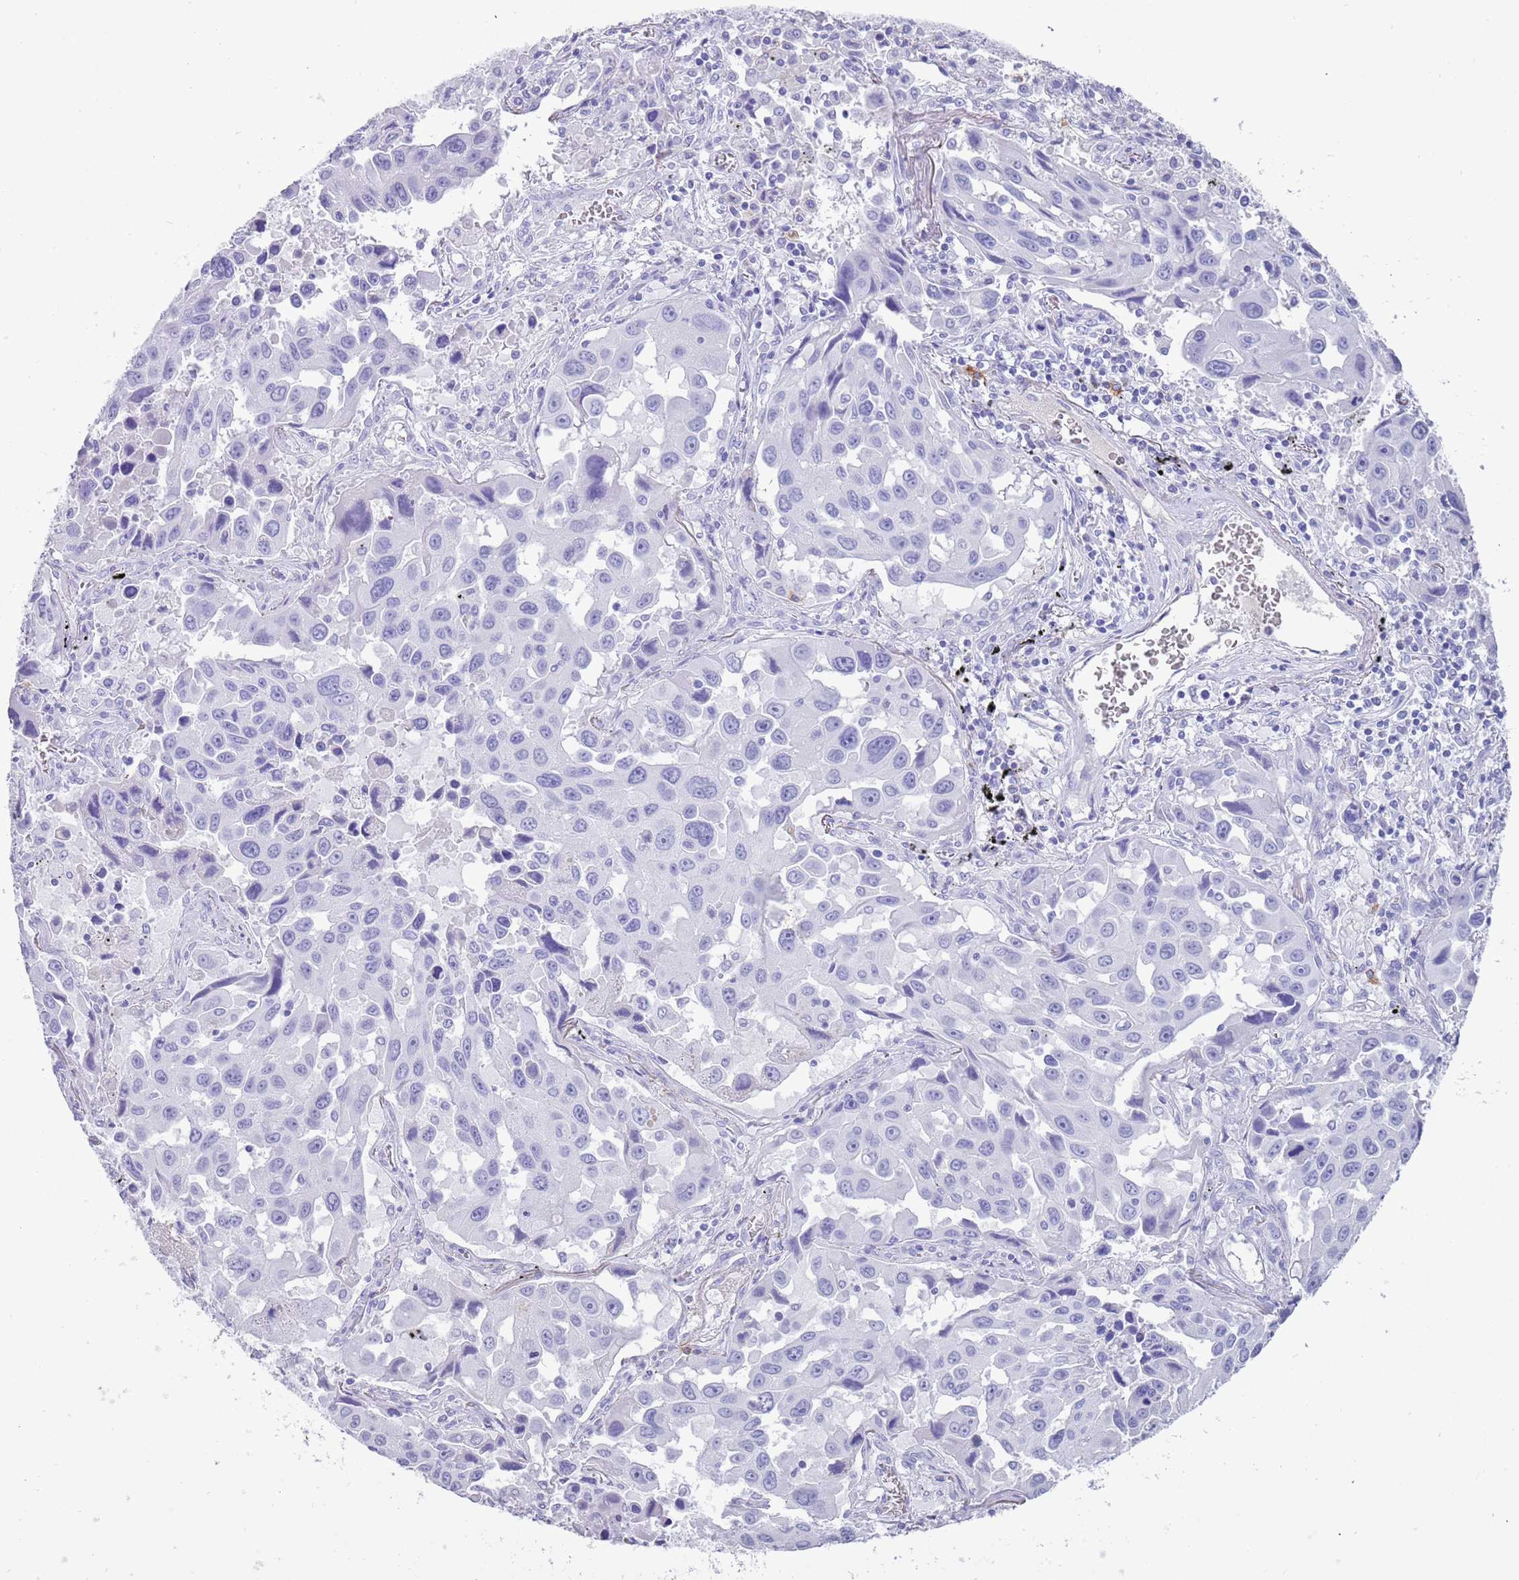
{"staining": {"intensity": "negative", "quantity": "none", "location": "none"}, "tissue": "lung cancer", "cell_type": "Tumor cells", "image_type": "cancer", "snomed": [{"axis": "morphology", "description": "Adenocarcinoma, NOS"}, {"axis": "topography", "description": "Lung"}], "caption": "Tumor cells are negative for brown protein staining in lung cancer.", "gene": "MYADML2", "patient": {"sex": "male", "age": 66}}